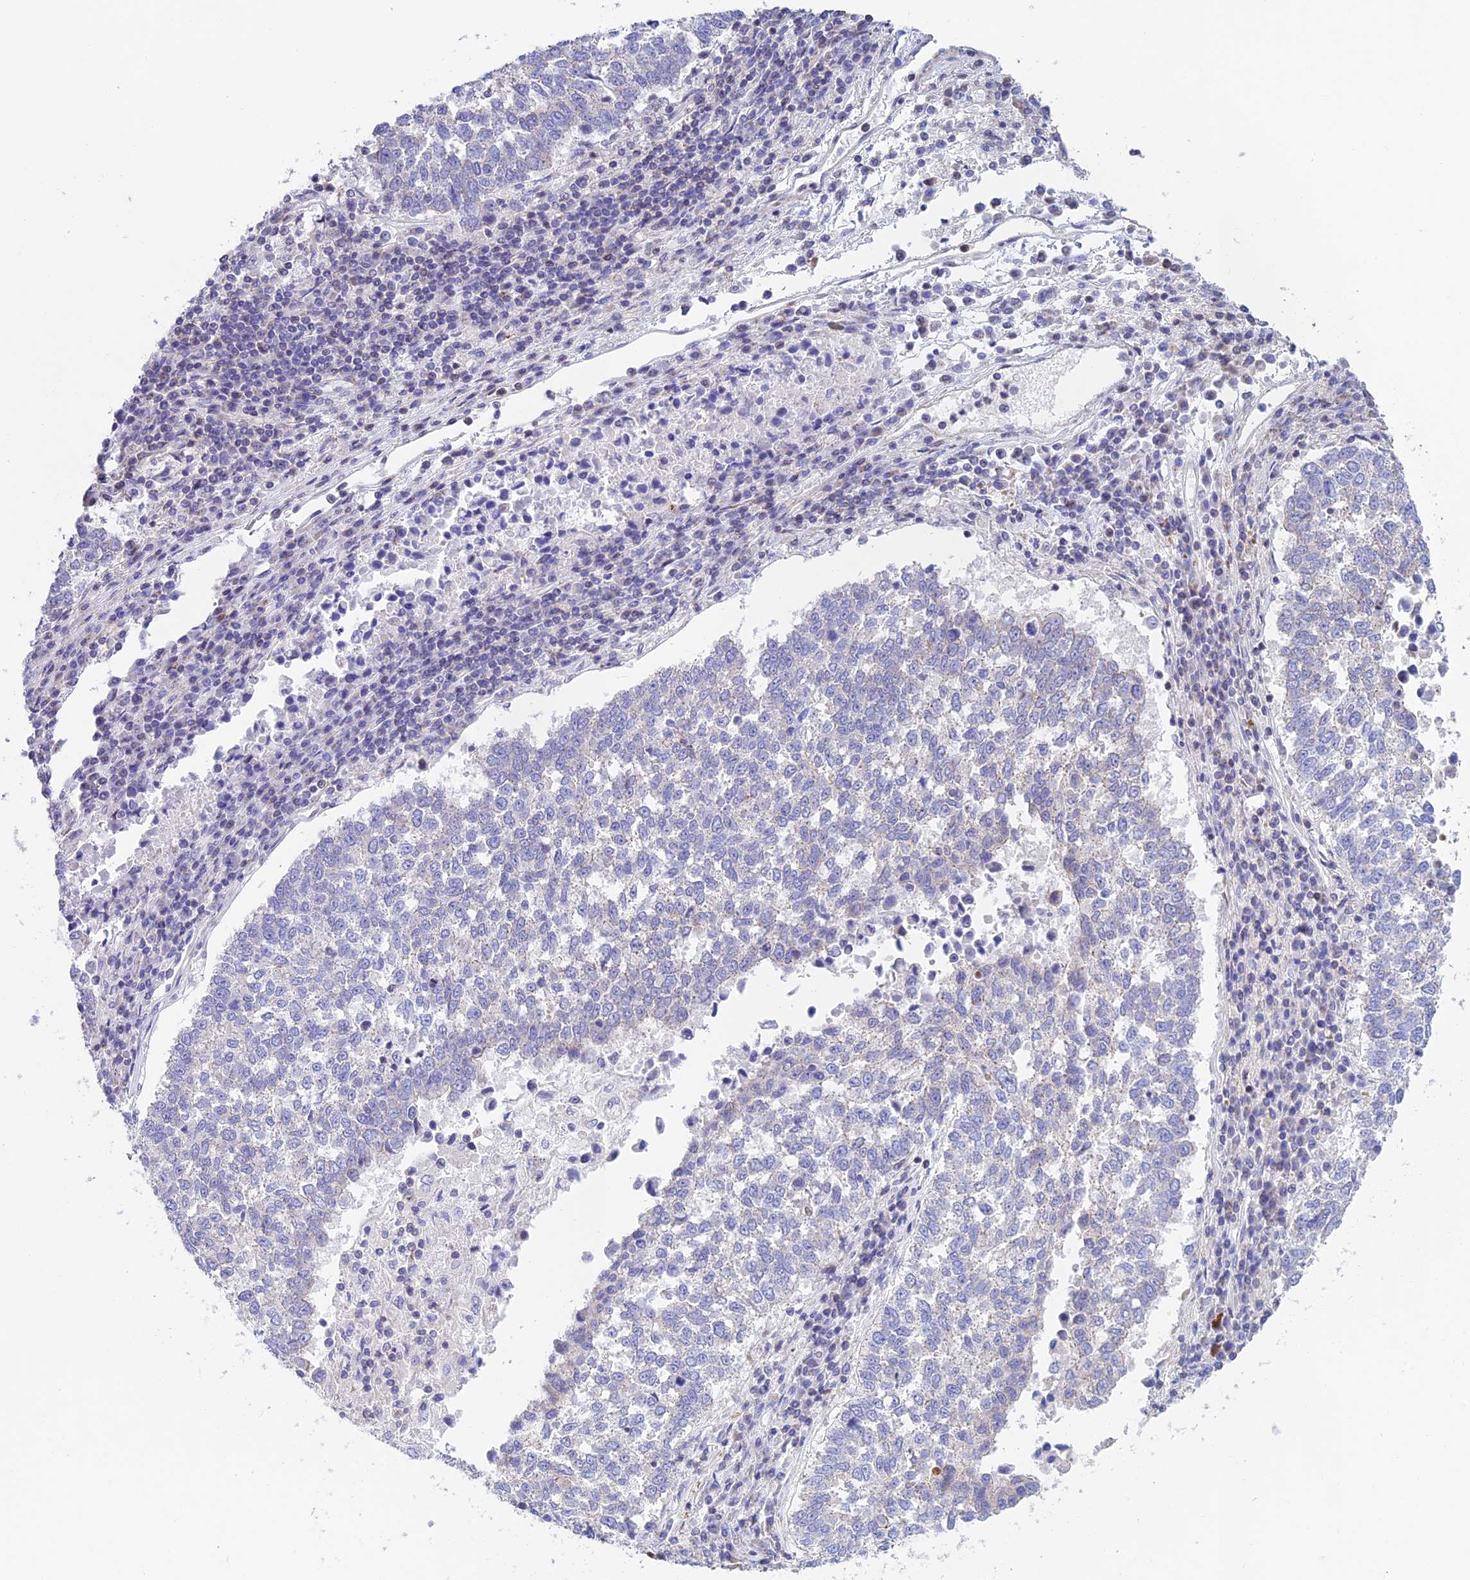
{"staining": {"intensity": "negative", "quantity": "none", "location": "none"}, "tissue": "lung cancer", "cell_type": "Tumor cells", "image_type": "cancer", "snomed": [{"axis": "morphology", "description": "Squamous cell carcinoma, NOS"}, {"axis": "topography", "description": "Lung"}], "caption": "This is an IHC histopathology image of lung cancer. There is no expression in tumor cells.", "gene": "PRIM1", "patient": {"sex": "male", "age": 73}}